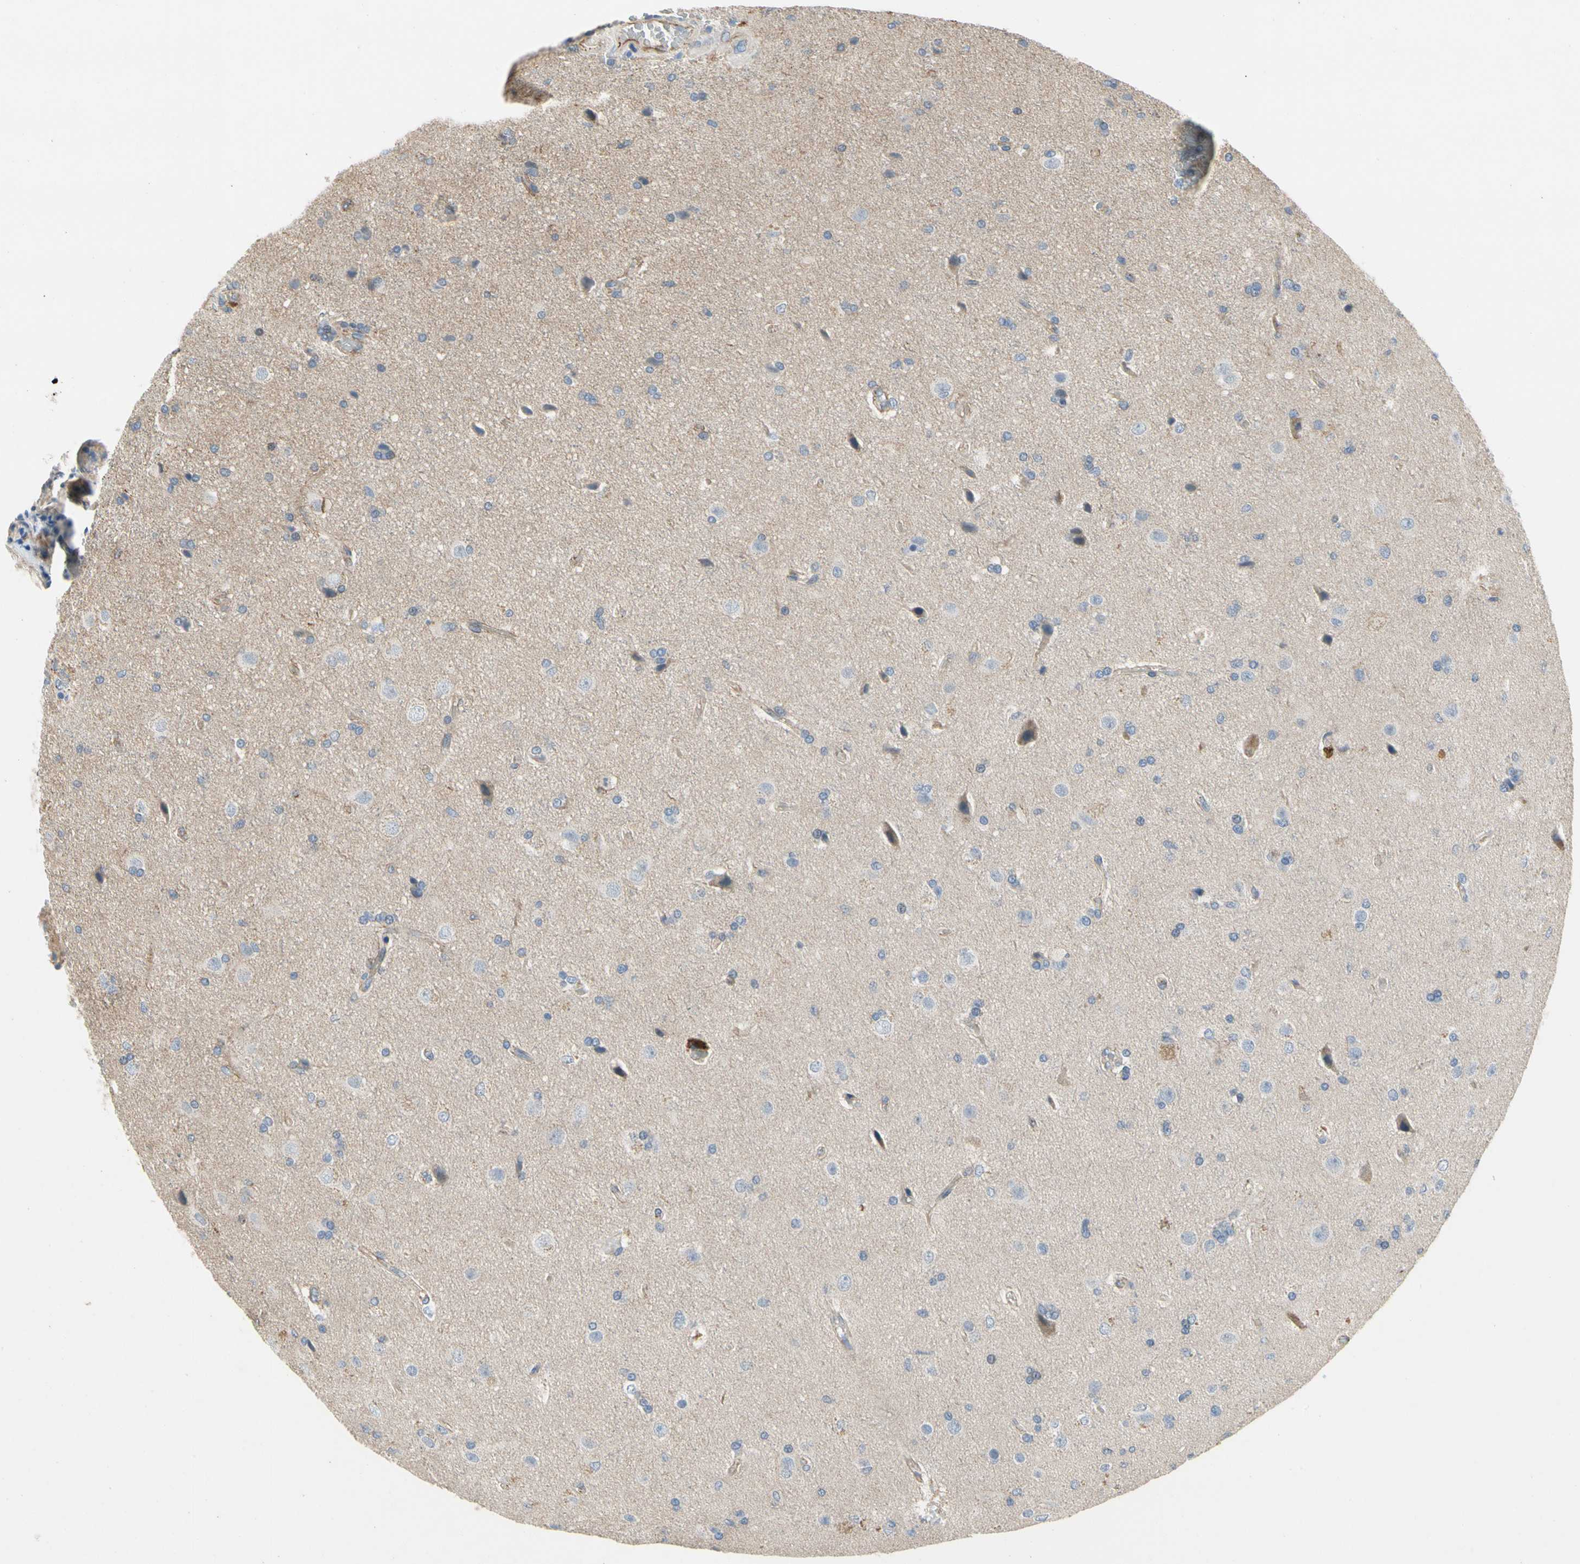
{"staining": {"intensity": "moderate", "quantity": "<25%", "location": "cytoplasmic/membranous"}, "tissue": "glioma", "cell_type": "Tumor cells", "image_type": "cancer", "snomed": [{"axis": "morphology", "description": "Glioma, malignant, High grade"}, {"axis": "topography", "description": "Brain"}], "caption": "Protein expression analysis of glioma demonstrates moderate cytoplasmic/membranous staining in about <25% of tumor cells. (DAB = brown stain, brightfield microscopy at high magnification).", "gene": "LGR6", "patient": {"sex": "male", "age": 71}}